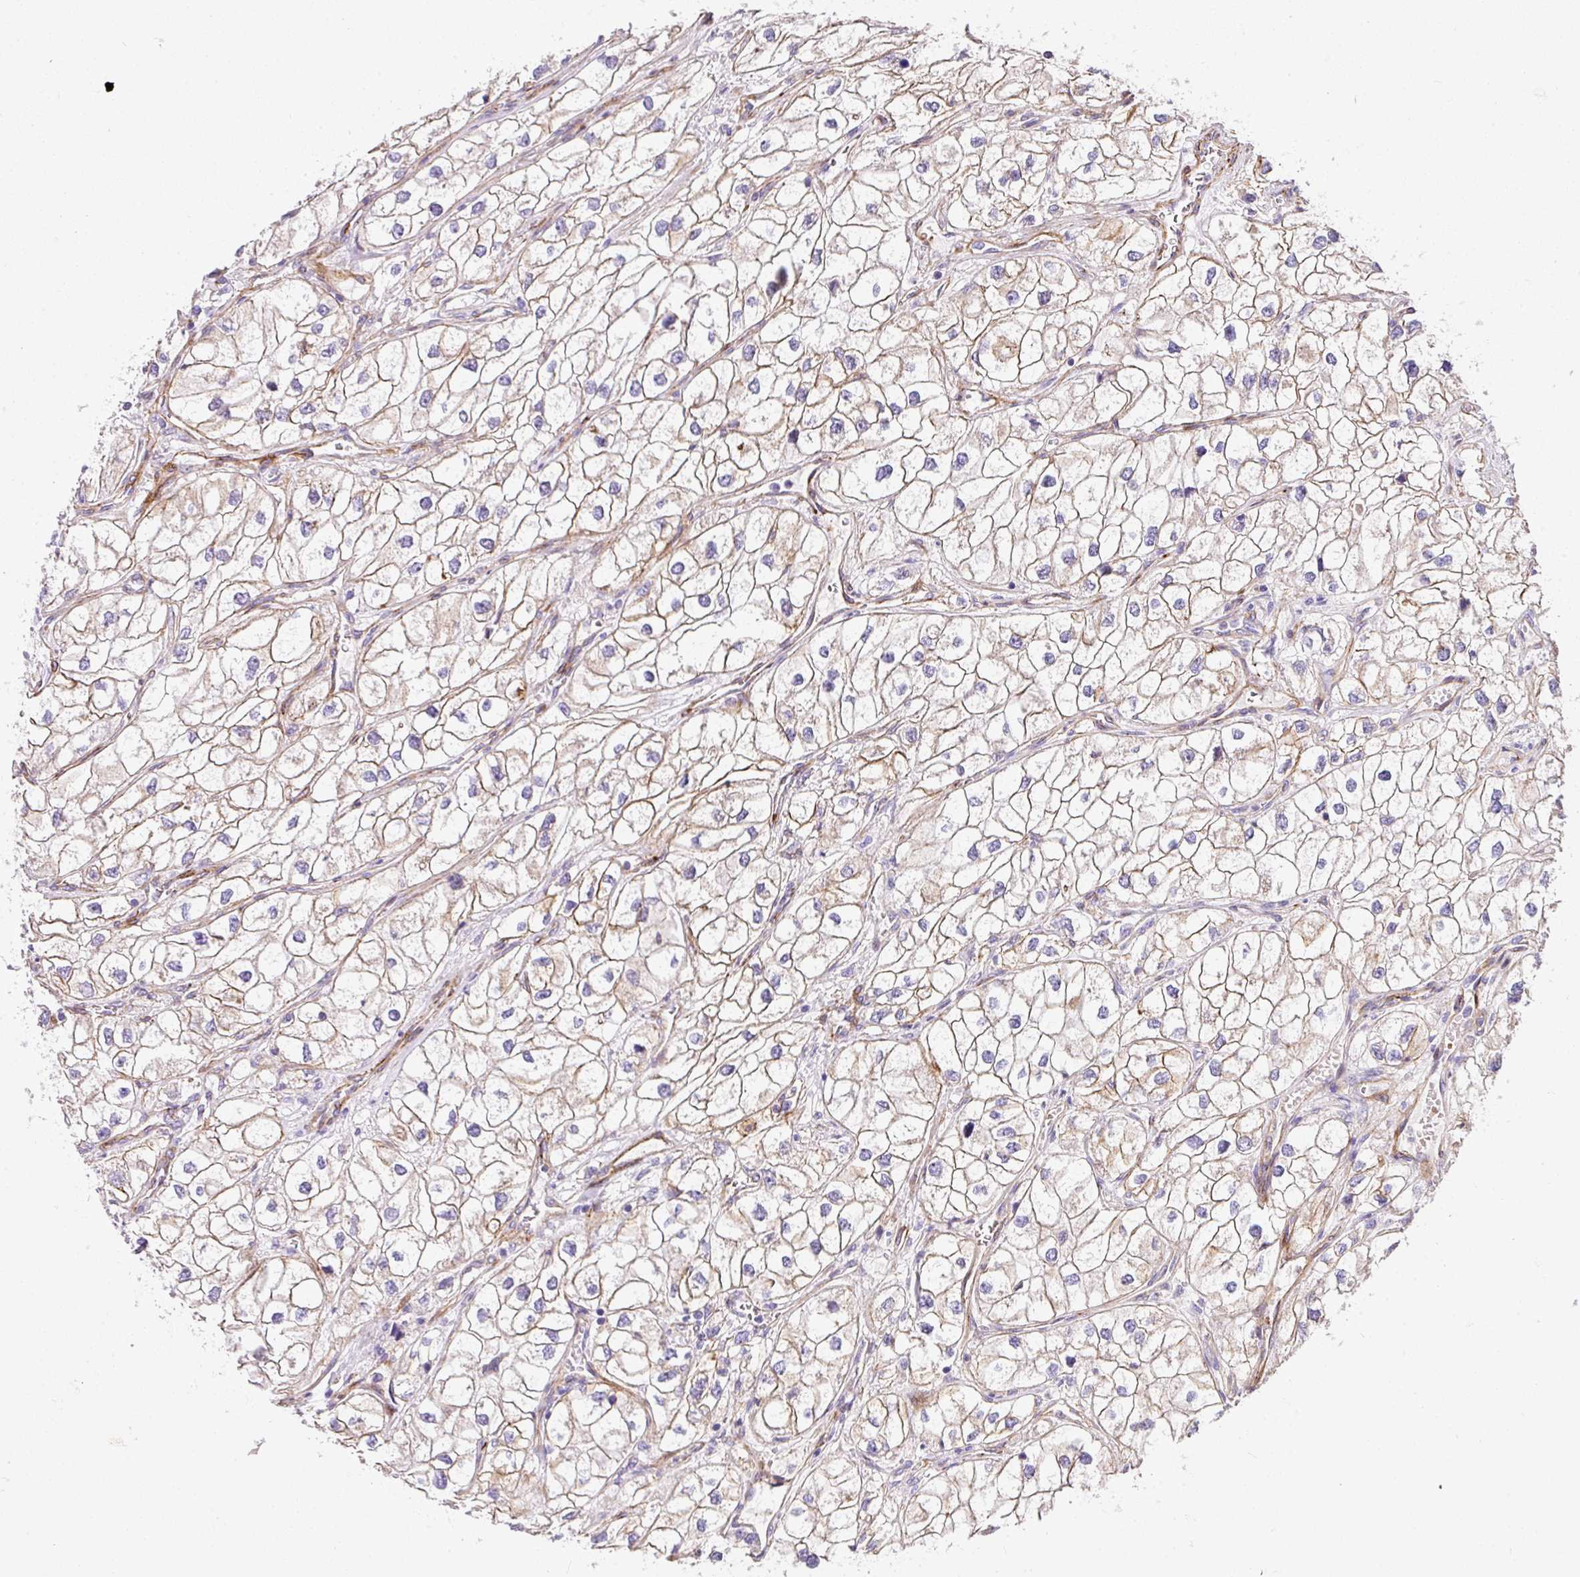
{"staining": {"intensity": "weak", "quantity": "<25%", "location": "cytoplasmic/membranous"}, "tissue": "renal cancer", "cell_type": "Tumor cells", "image_type": "cancer", "snomed": [{"axis": "morphology", "description": "Adenocarcinoma, NOS"}, {"axis": "topography", "description": "Kidney"}], "caption": "Tumor cells are negative for protein expression in human renal cancer (adenocarcinoma). (DAB (3,3'-diaminobenzidine) immunohistochemistry with hematoxylin counter stain).", "gene": "SLC25A17", "patient": {"sex": "male", "age": 59}}